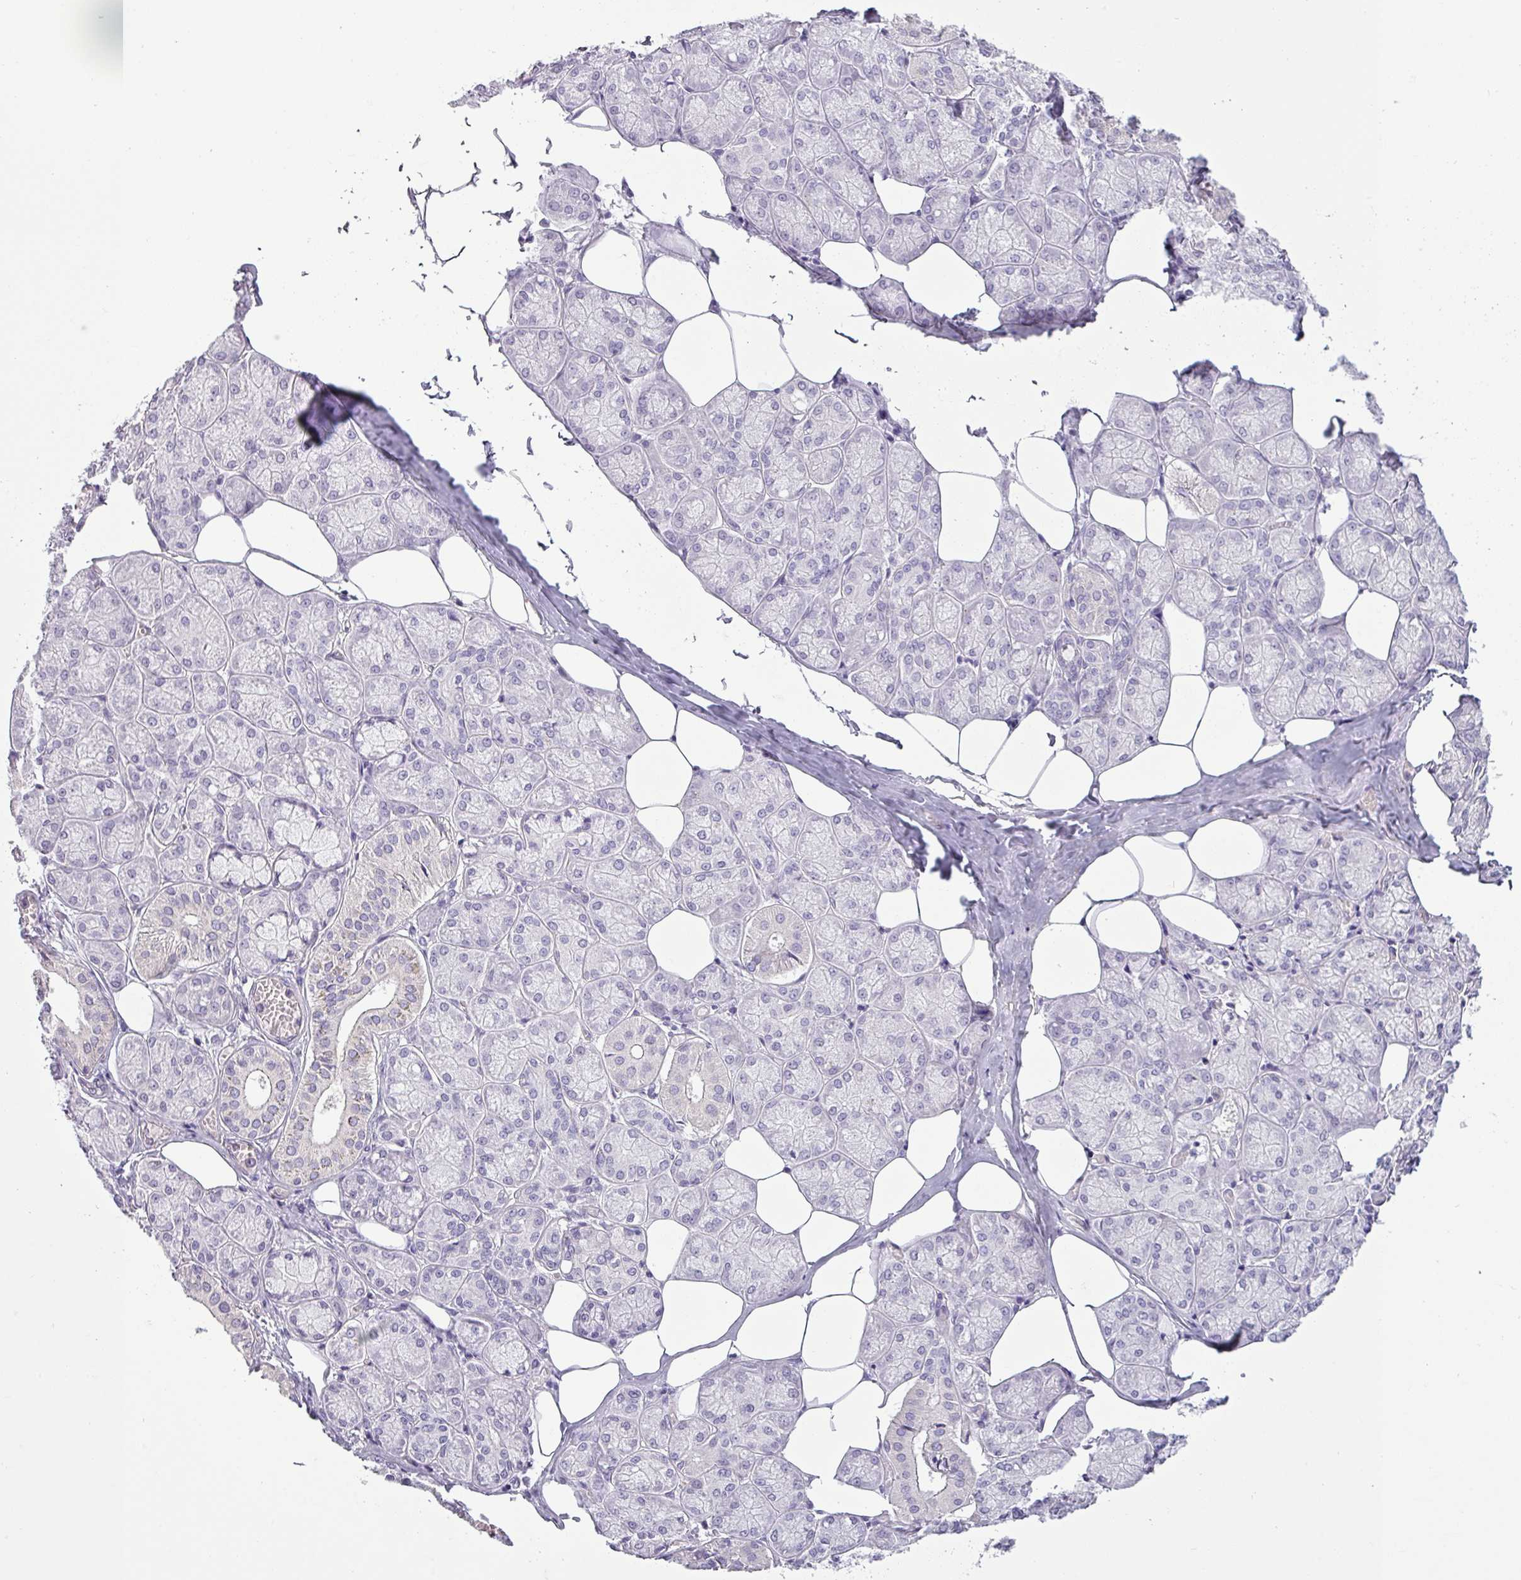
{"staining": {"intensity": "negative", "quantity": "none", "location": "none"}, "tissue": "salivary gland", "cell_type": "Glandular cells", "image_type": "normal", "snomed": [{"axis": "morphology", "description": "Normal tissue, NOS"}, {"axis": "topography", "description": "Salivary gland"}], "caption": "This is a micrograph of IHC staining of unremarkable salivary gland, which shows no staining in glandular cells. Nuclei are stained in blue.", "gene": "CDH16", "patient": {"sex": "male", "age": 74}}